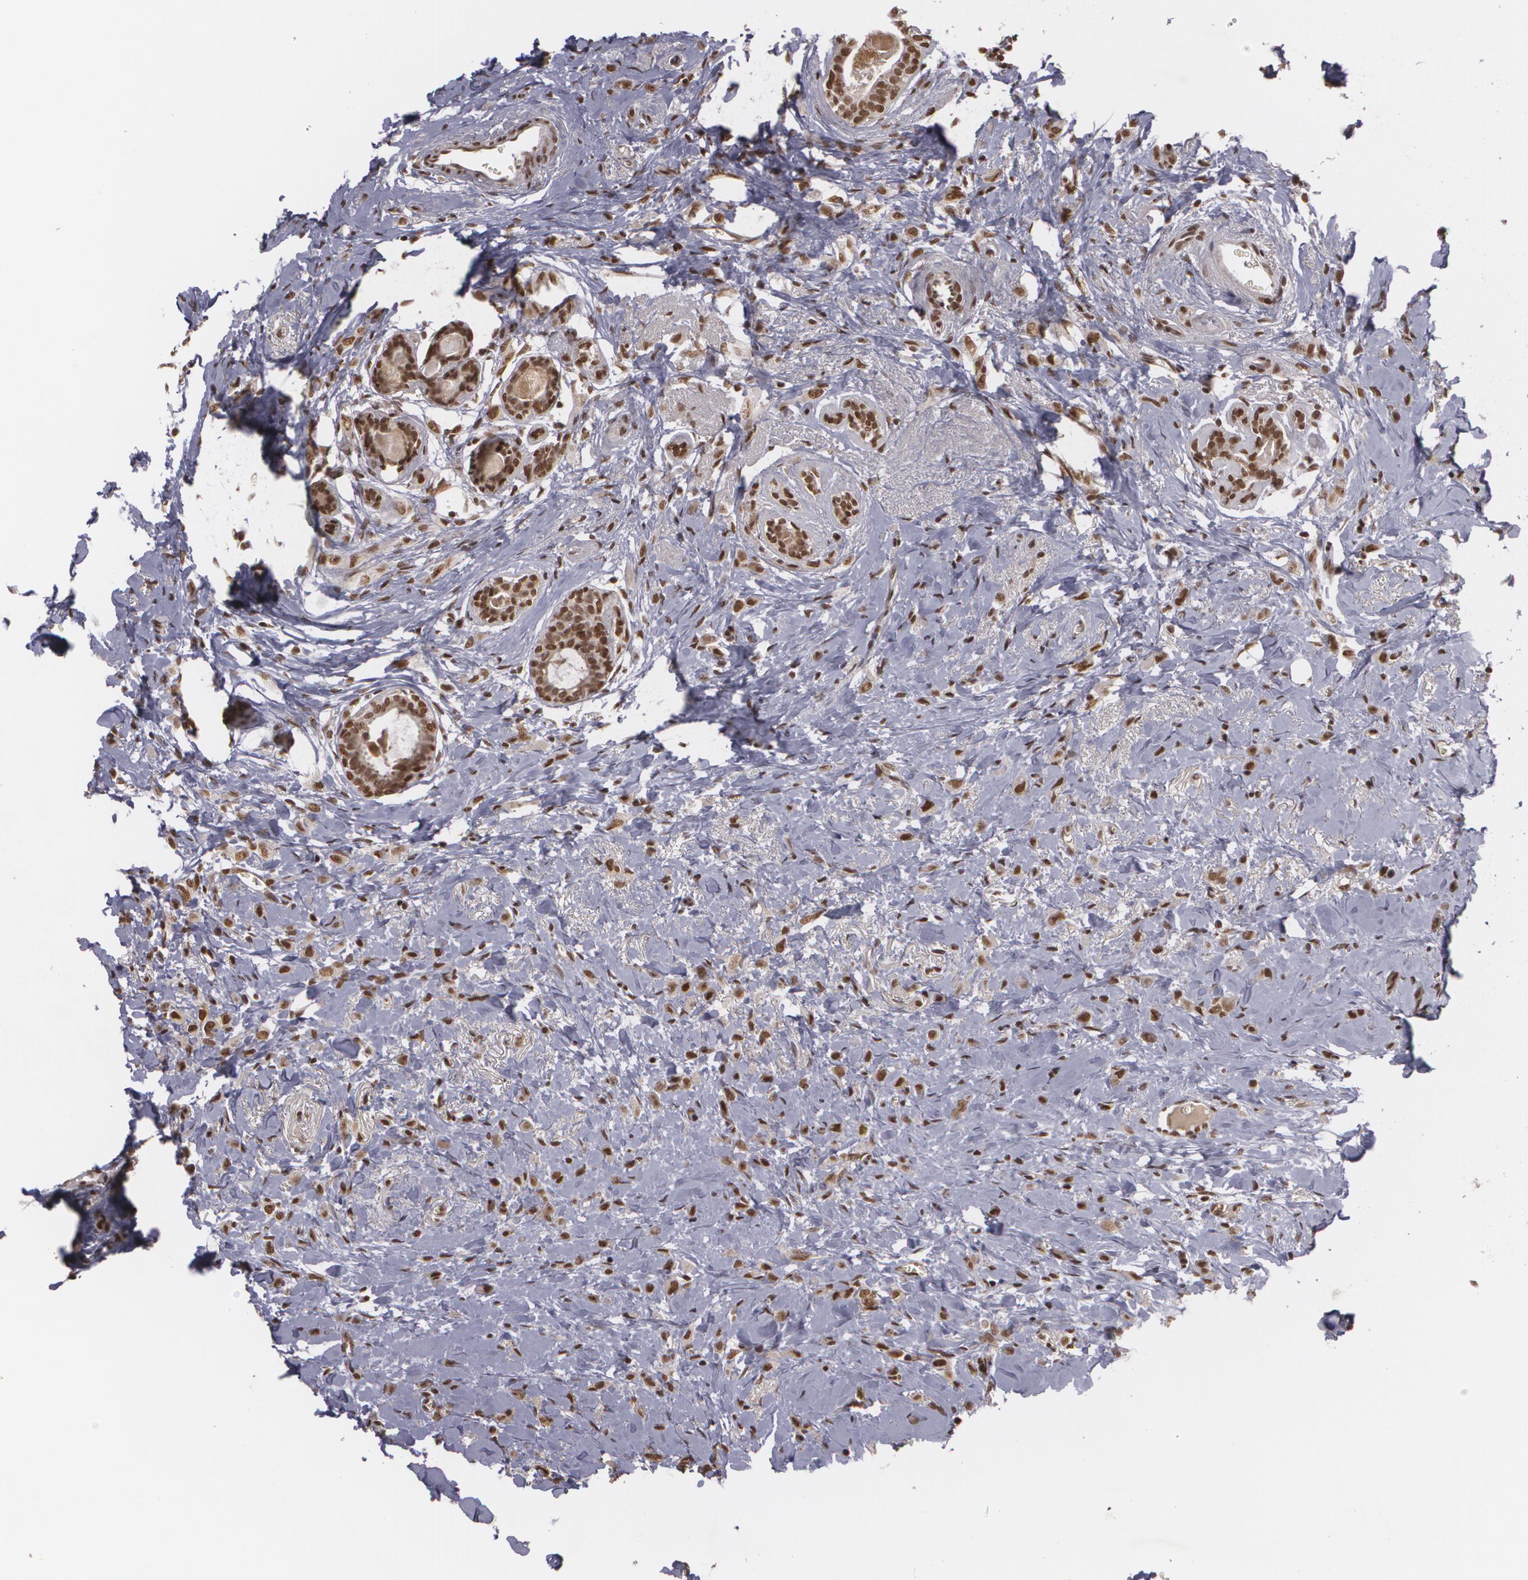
{"staining": {"intensity": "strong", "quantity": ">75%", "location": "nuclear"}, "tissue": "breast cancer", "cell_type": "Tumor cells", "image_type": "cancer", "snomed": [{"axis": "morphology", "description": "Lobular carcinoma"}, {"axis": "topography", "description": "Breast"}], "caption": "The micrograph demonstrates immunohistochemical staining of breast cancer. There is strong nuclear staining is seen in approximately >75% of tumor cells.", "gene": "RXRB", "patient": {"sex": "female", "age": 57}}